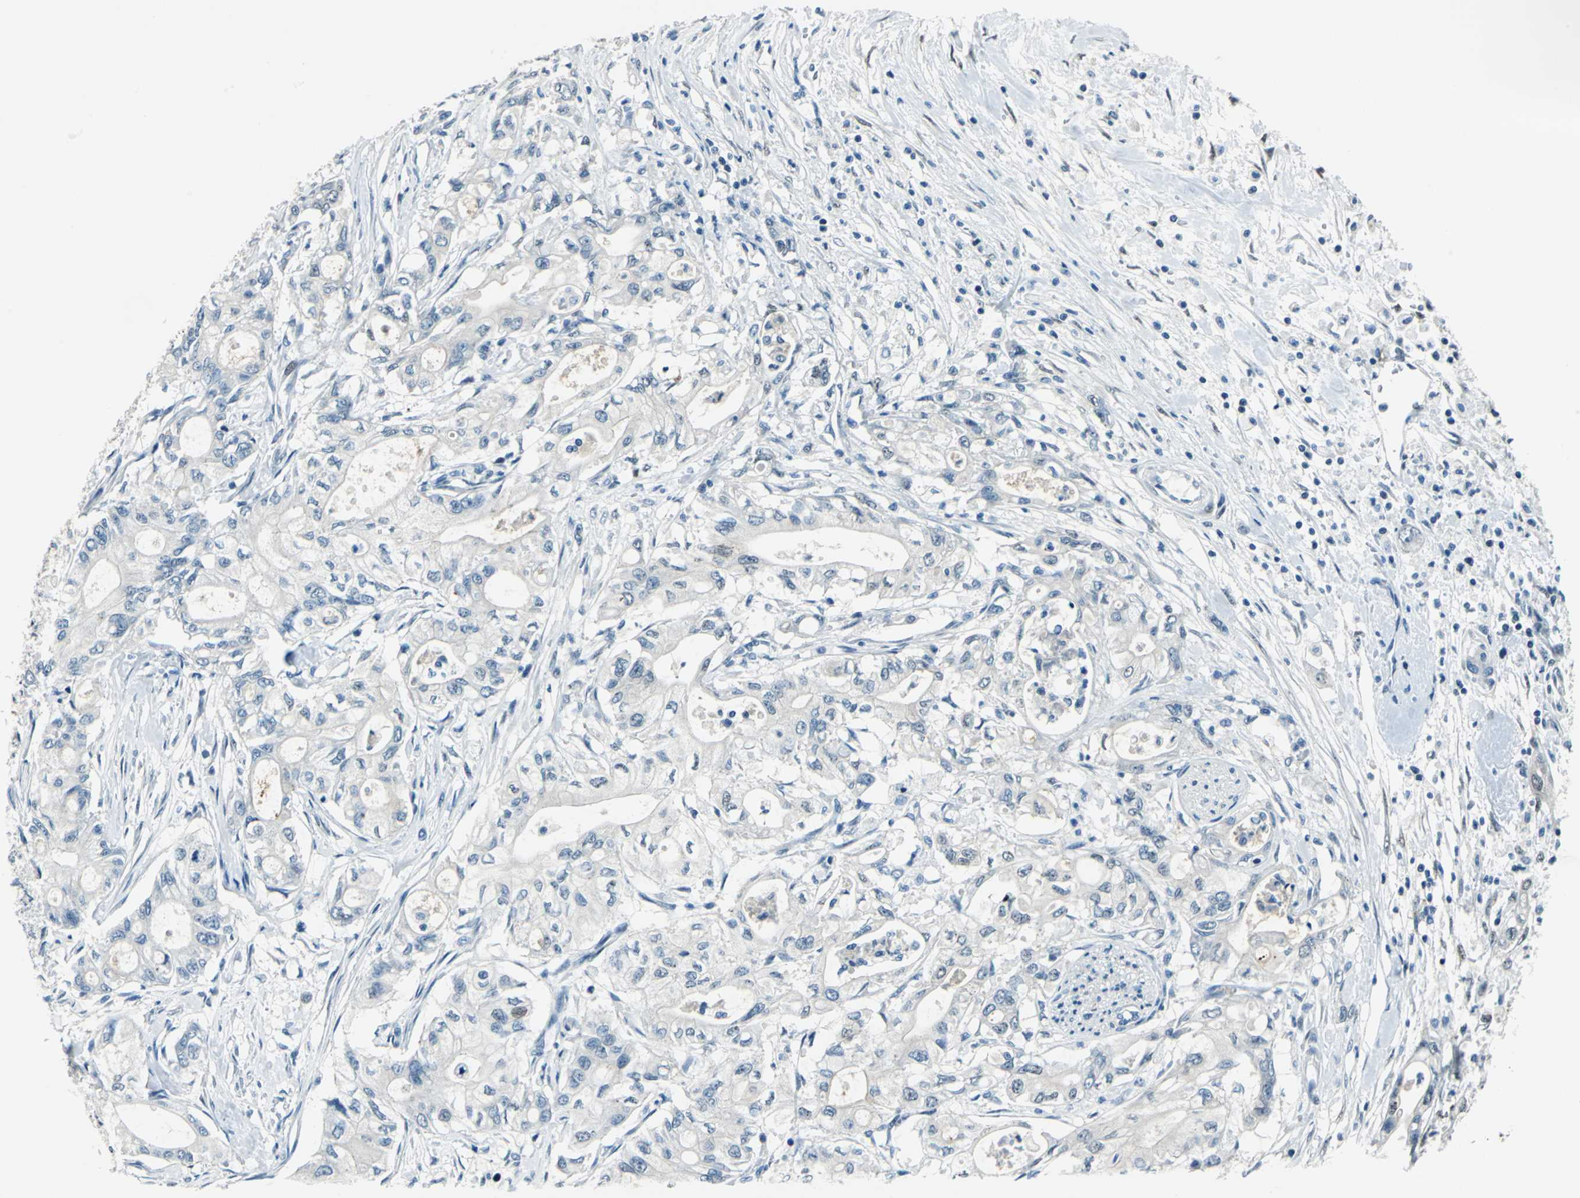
{"staining": {"intensity": "negative", "quantity": "none", "location": "none"}, "tissue": "pancreatic cancer", "cell_type": "Tumor cells", "image_type": "cancer", "snomed": [{"axis": "morphology", "description": "Adenocarcinoma, NOS"}, {"axis": "topography", "description": "Pancreas"}], "caption": "Tumor cells show no significant staining in pancreatic cancer.", "gene": "HCFC2", "patient": {"sex": "male", "age": 79}}